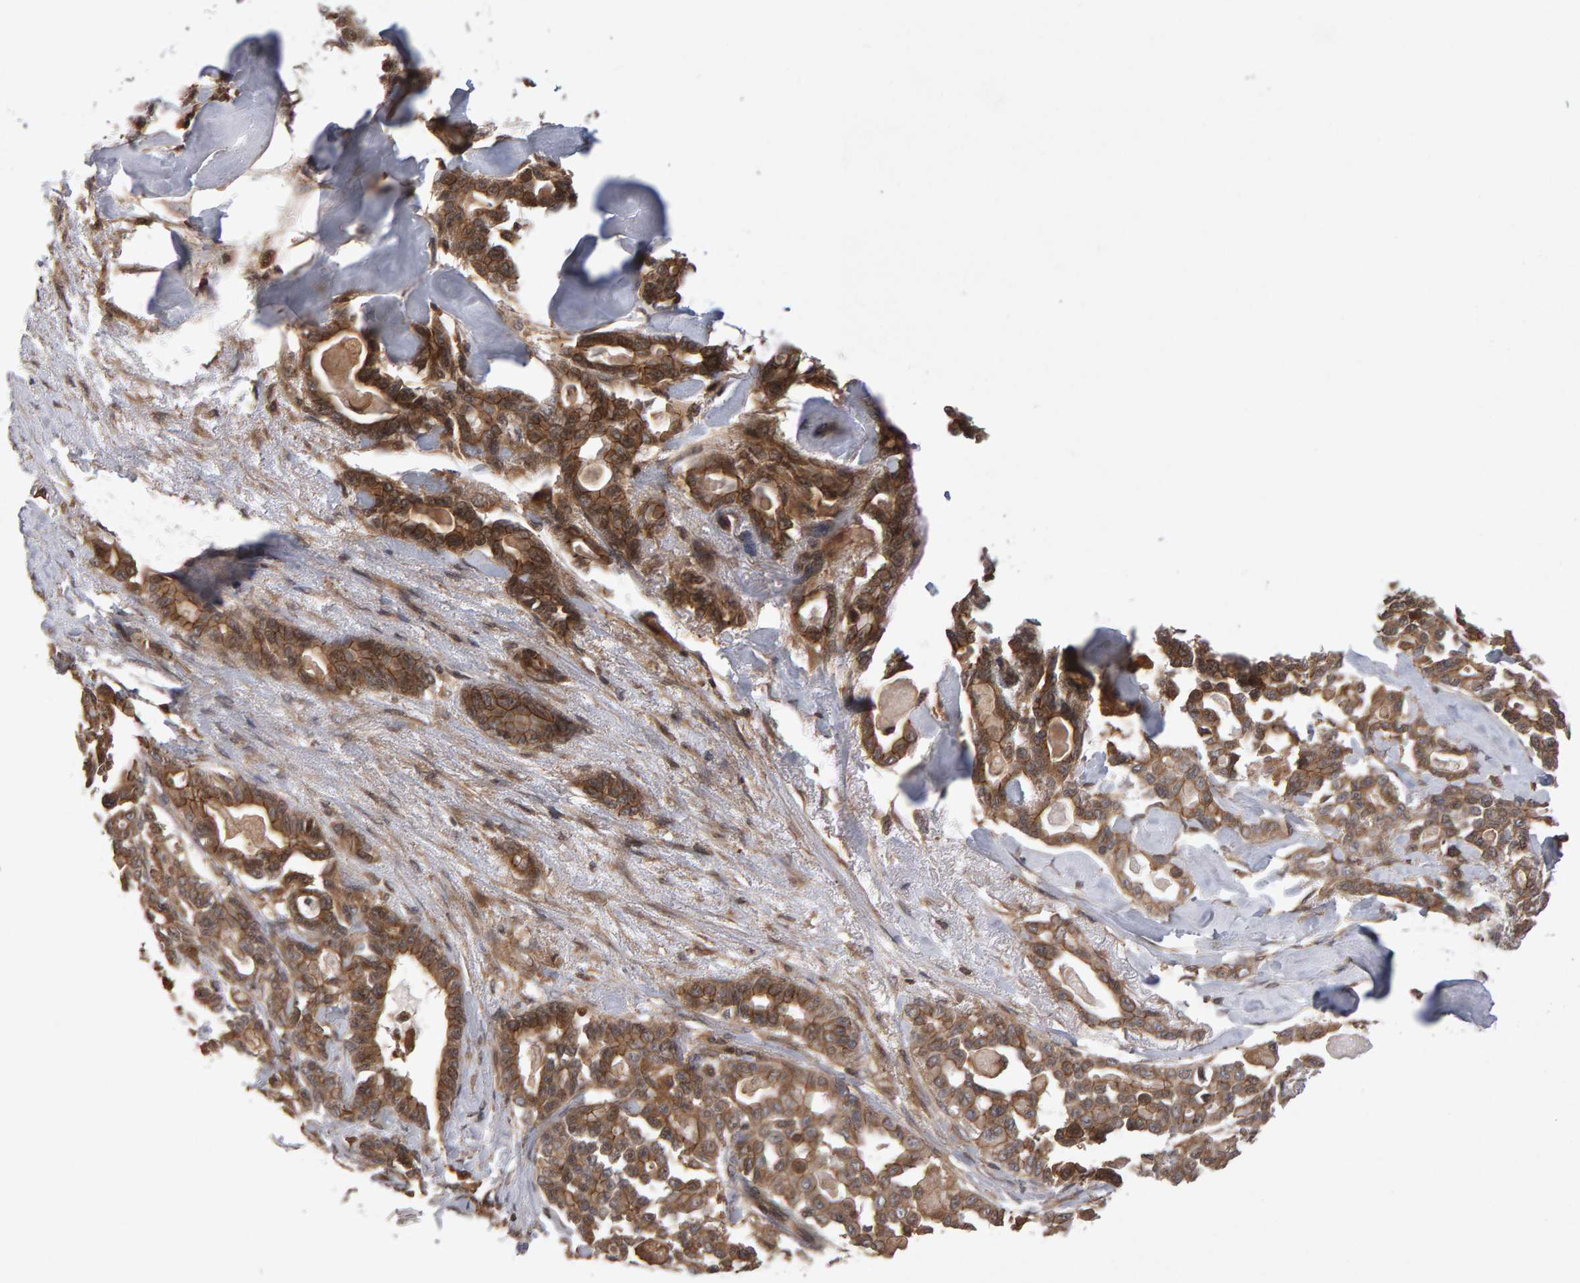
{"staining": {"intensity": "moderate", "quantity": ">75%", "location": "cytoplasmic/membranous"}, "tissue": "pancreatic cancer", "cell_type": "Tumor cells", "image_type": "cancer", "snomed": [{"axis": "morphology", "description": "Adenocarcinoma, NOS"}, {"axis": "topography", "description": "Pancreas"}], "caption": "Protein expression by IHC demonstrates moderate cytoplasmic/membranous expression in approximately >75% of tumor cells in pancreatic cancer (adenocarcinoma).", "gene": "SCRIB", "patient": {"sex": "male", "age": 63}}